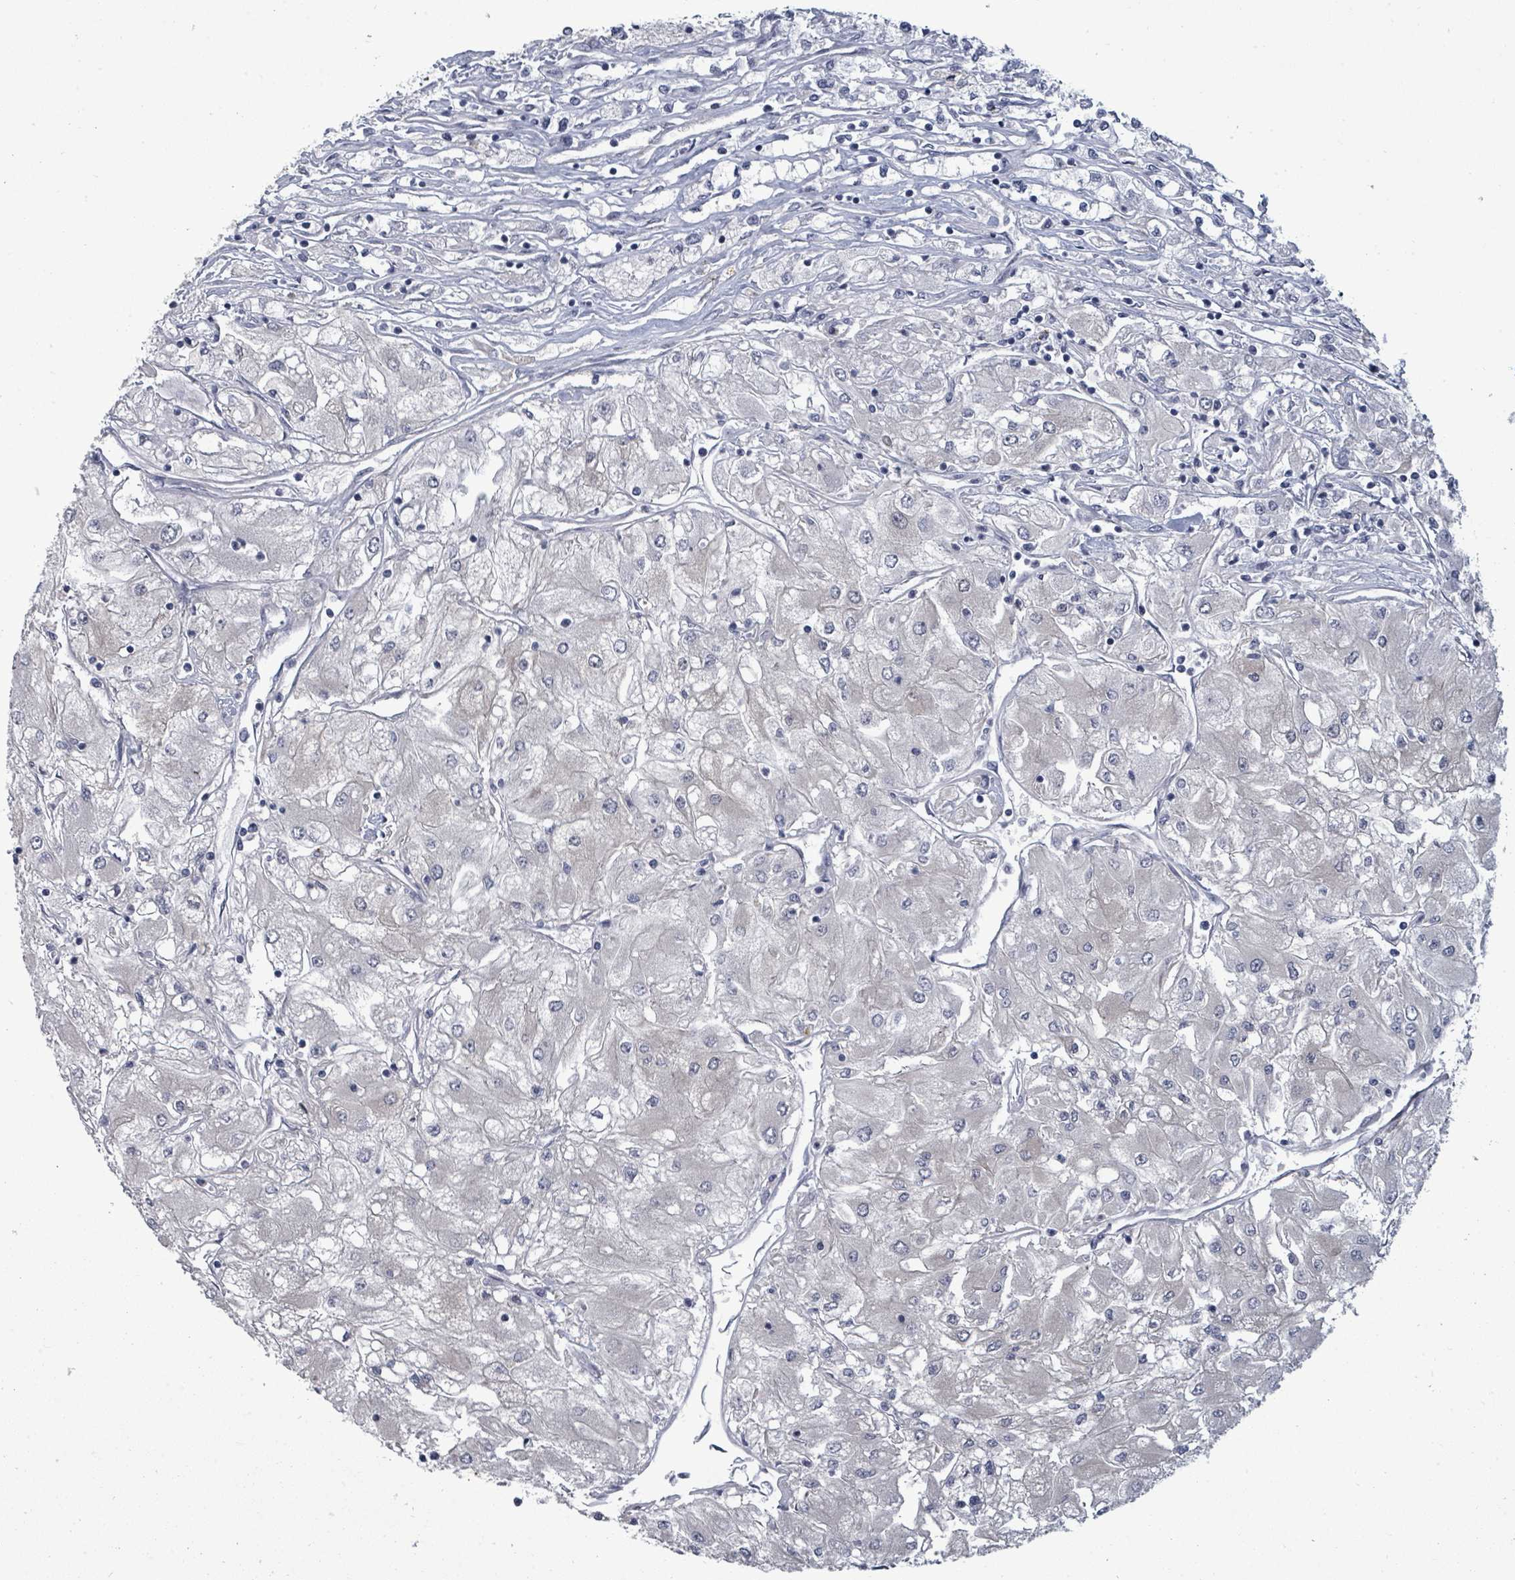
{"staining": {"intensity": "negative", "quantity": "none", "location": "none"}, "tissue": "renal cancer", "cell_type": "Tumor cells", "image_type": "cancer", "snomed": [{"axis": "morphology", "description": "Adenocarcinoma, NOS"}, {"axis": "topography", "description": "Kidney"}], "caption": "Human renal cancer (adenocarcinoma) stained for a protein using immunohistochemistry (IHC) reveals no expression in tumor cells.", "gene": "ASB12", "patient": {"sex": "male", "age": 80}}